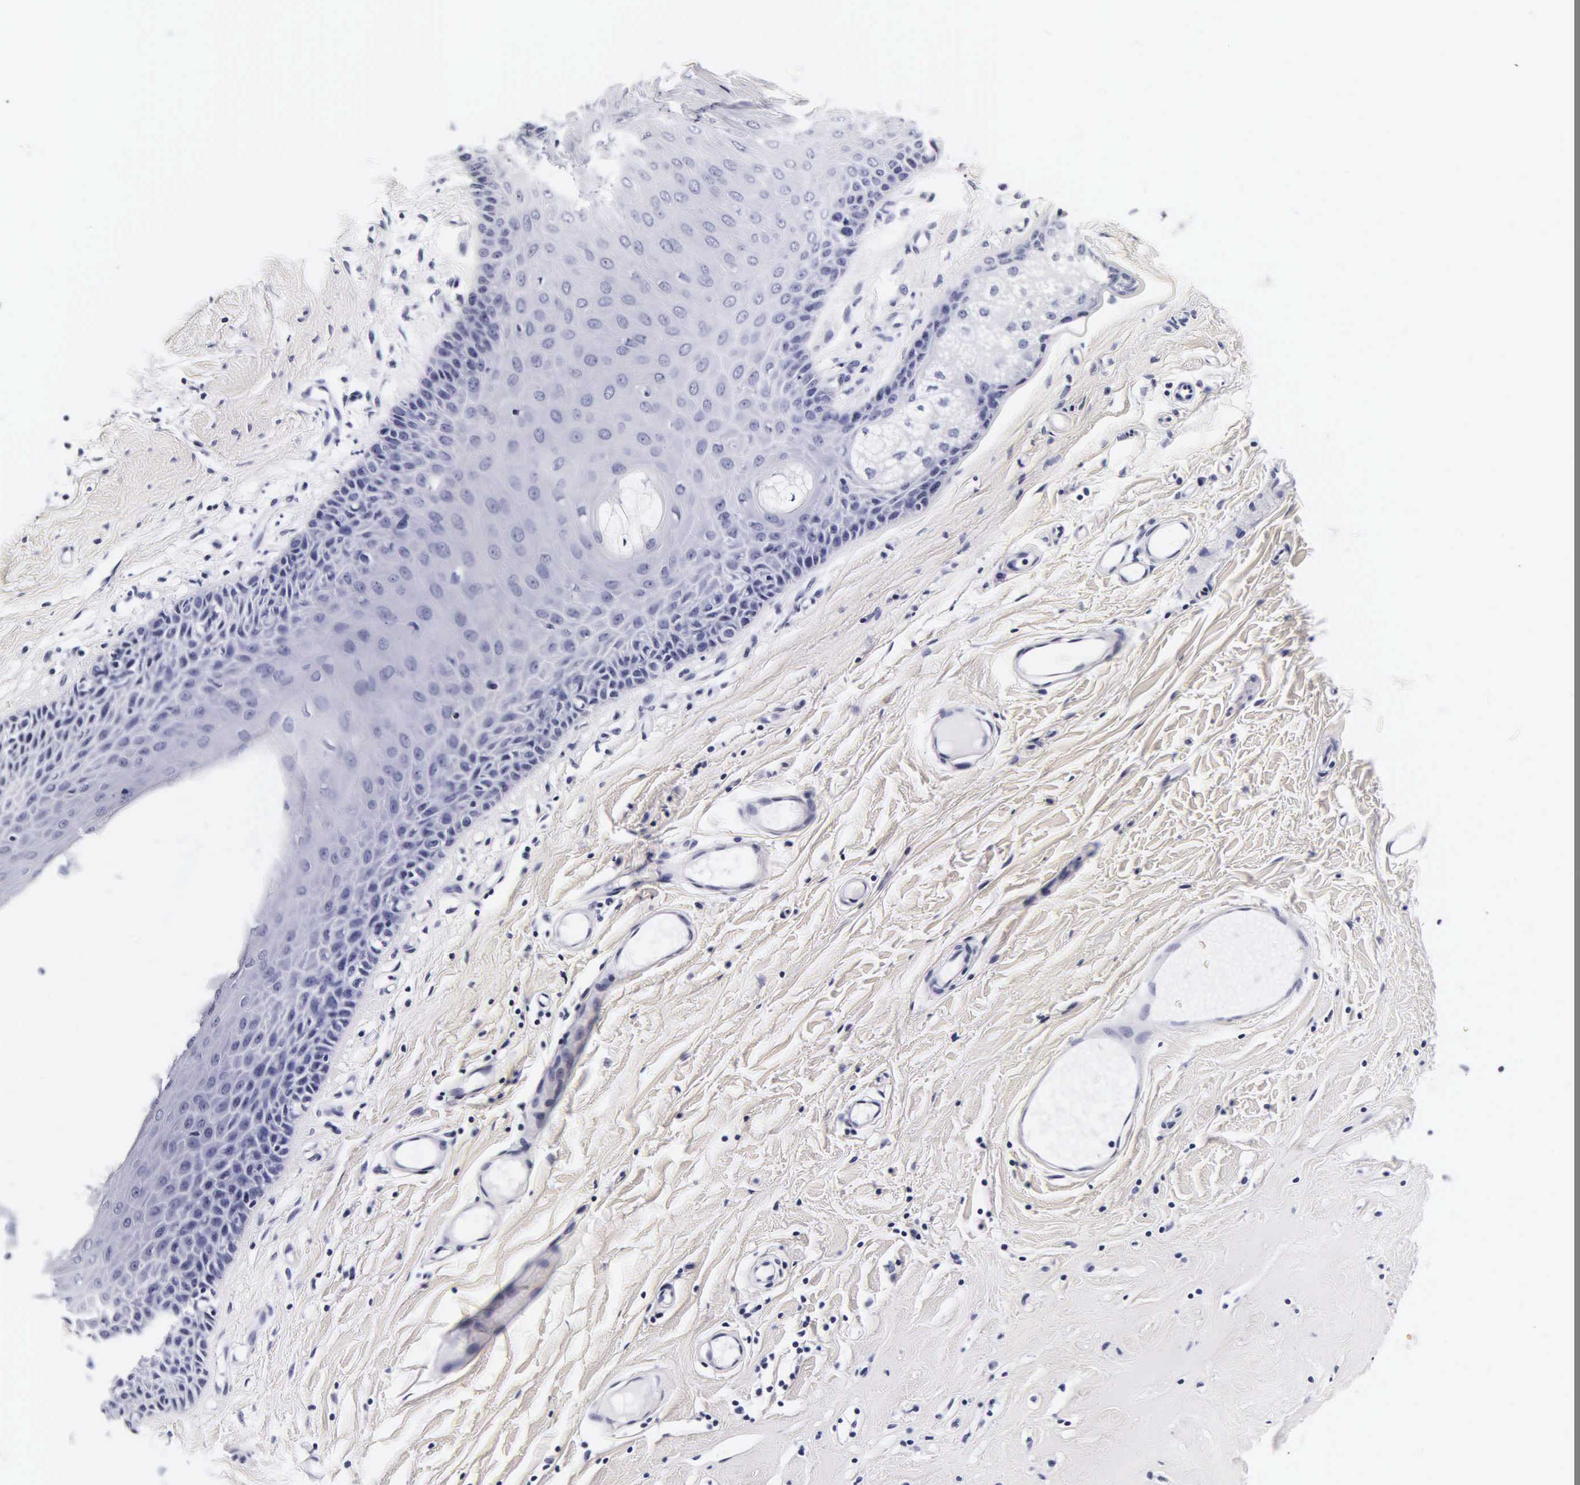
{"staining": {"intensity": "negative", "quantity": "none", "location": "none"}, "tissue": "skin", "cell_type": "Epidermal cells", "image_type": "normal", "snomed": [{"axis": "morphology", "description": "Normal tissue, NOS"}, {"axis": "topography", "description": "Vascular tissue"}, {"axis": "topography", "description": "Vulva"}, {"axis": "topography", "description": "Peripheral nerve tissue"}], "caption": "Epidermal cells are negative for brown protein staining in normal skin. (Immunohistochemistry, brightfield microscopy, high magnification).", "gene": "KRT18", "patient": {"sex": "female", "age": 86}}